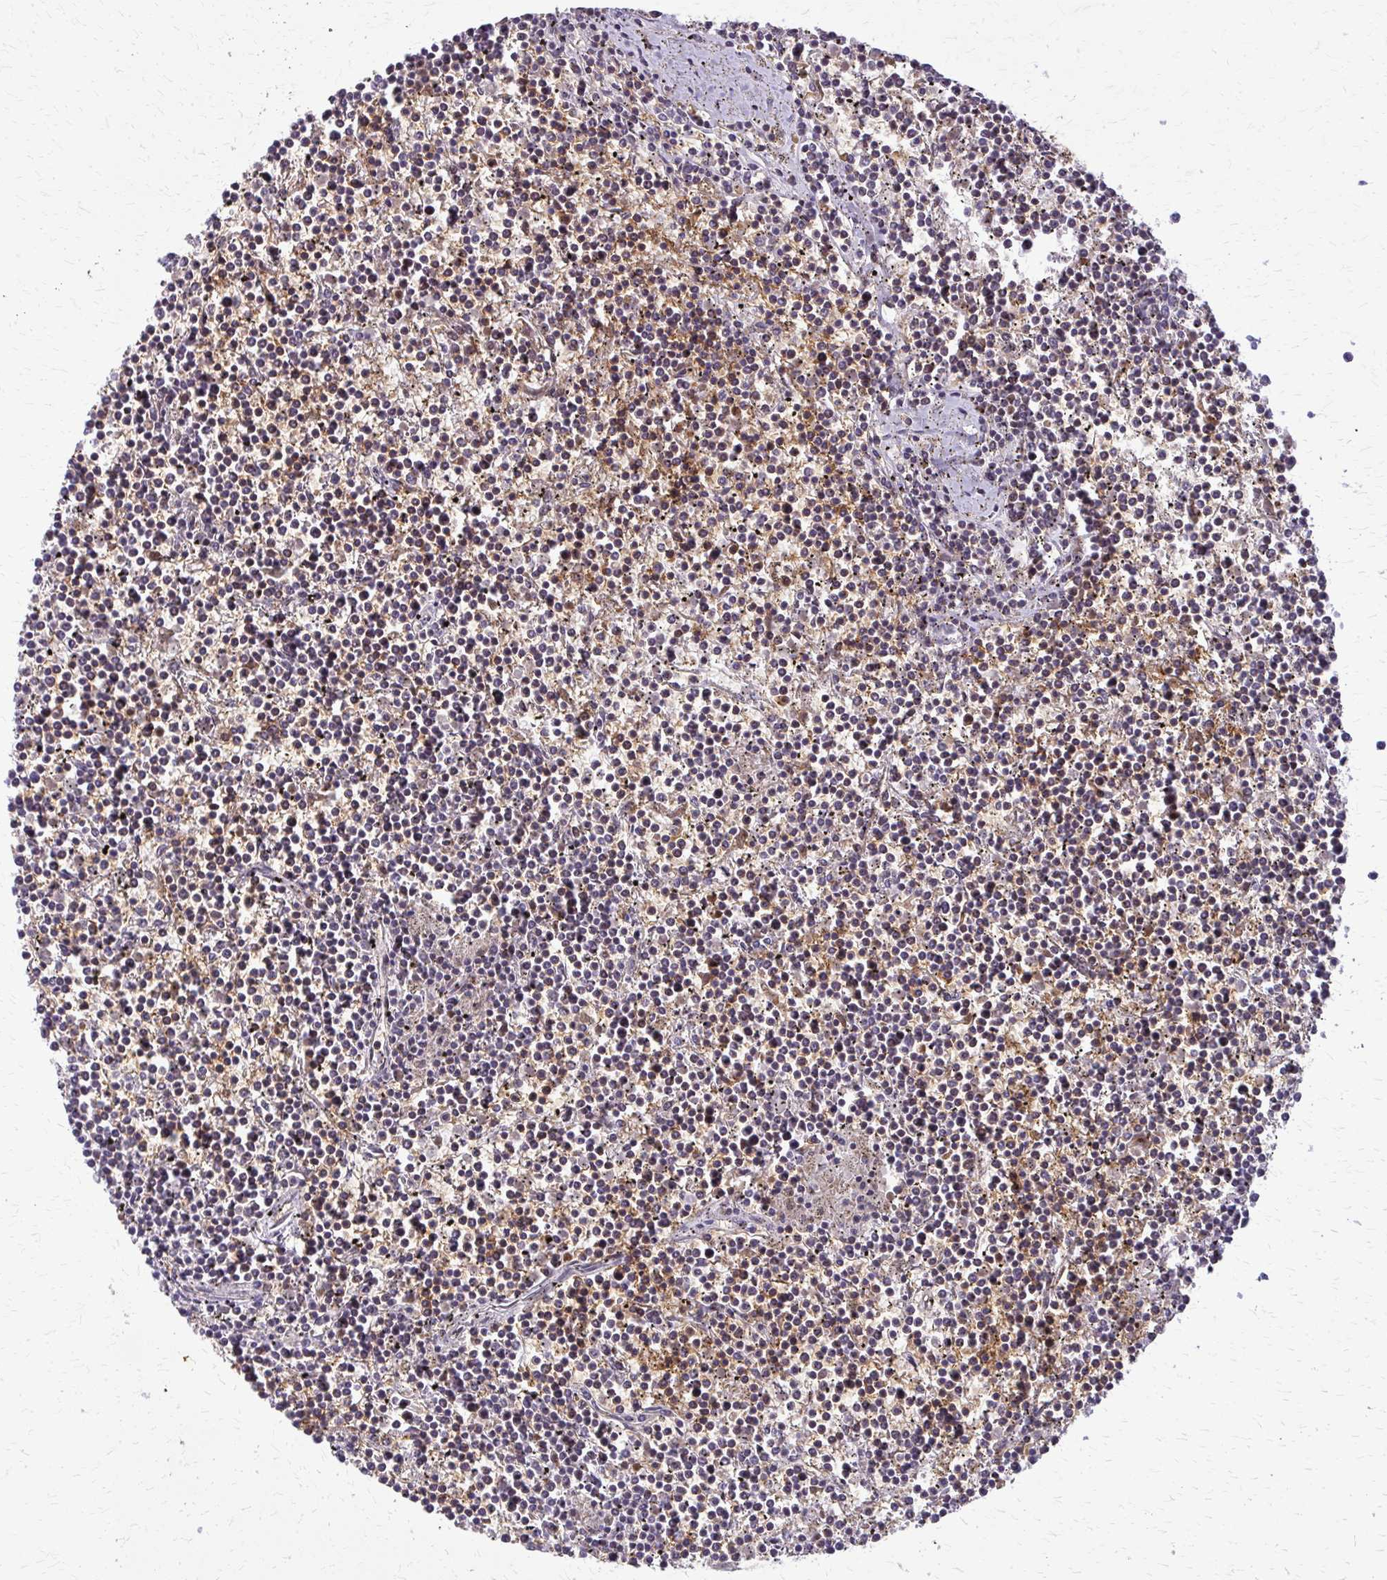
{"staining": {"intensity": "weak", "quantity": "25%-75%", "location": "cytoplasmic/membranous"}, "tissue": "lymphoma", "cell_type": "Tumor cells", "image_type": "cancer", "snomed": [{"axis": "morphology", "description": "Malignant lymphoma, non-Hodgkin's type, Low grade"}, {"axis": "topography", "description": "Spleen"}], "caption": "DAB (3,3'-diaminobenzidine) immunohistochemical staining of malignant lymphoma, non-Hodgkin's type (low-grade) shows weak cytoplasmic/membranous protein positivity in approximately 25%-75% of tumor cells. (Brightfield microscopy of DAB IHC at high magnification).", "gene": "MCCC1", "patient": {"sex": "female", "age": 19}}